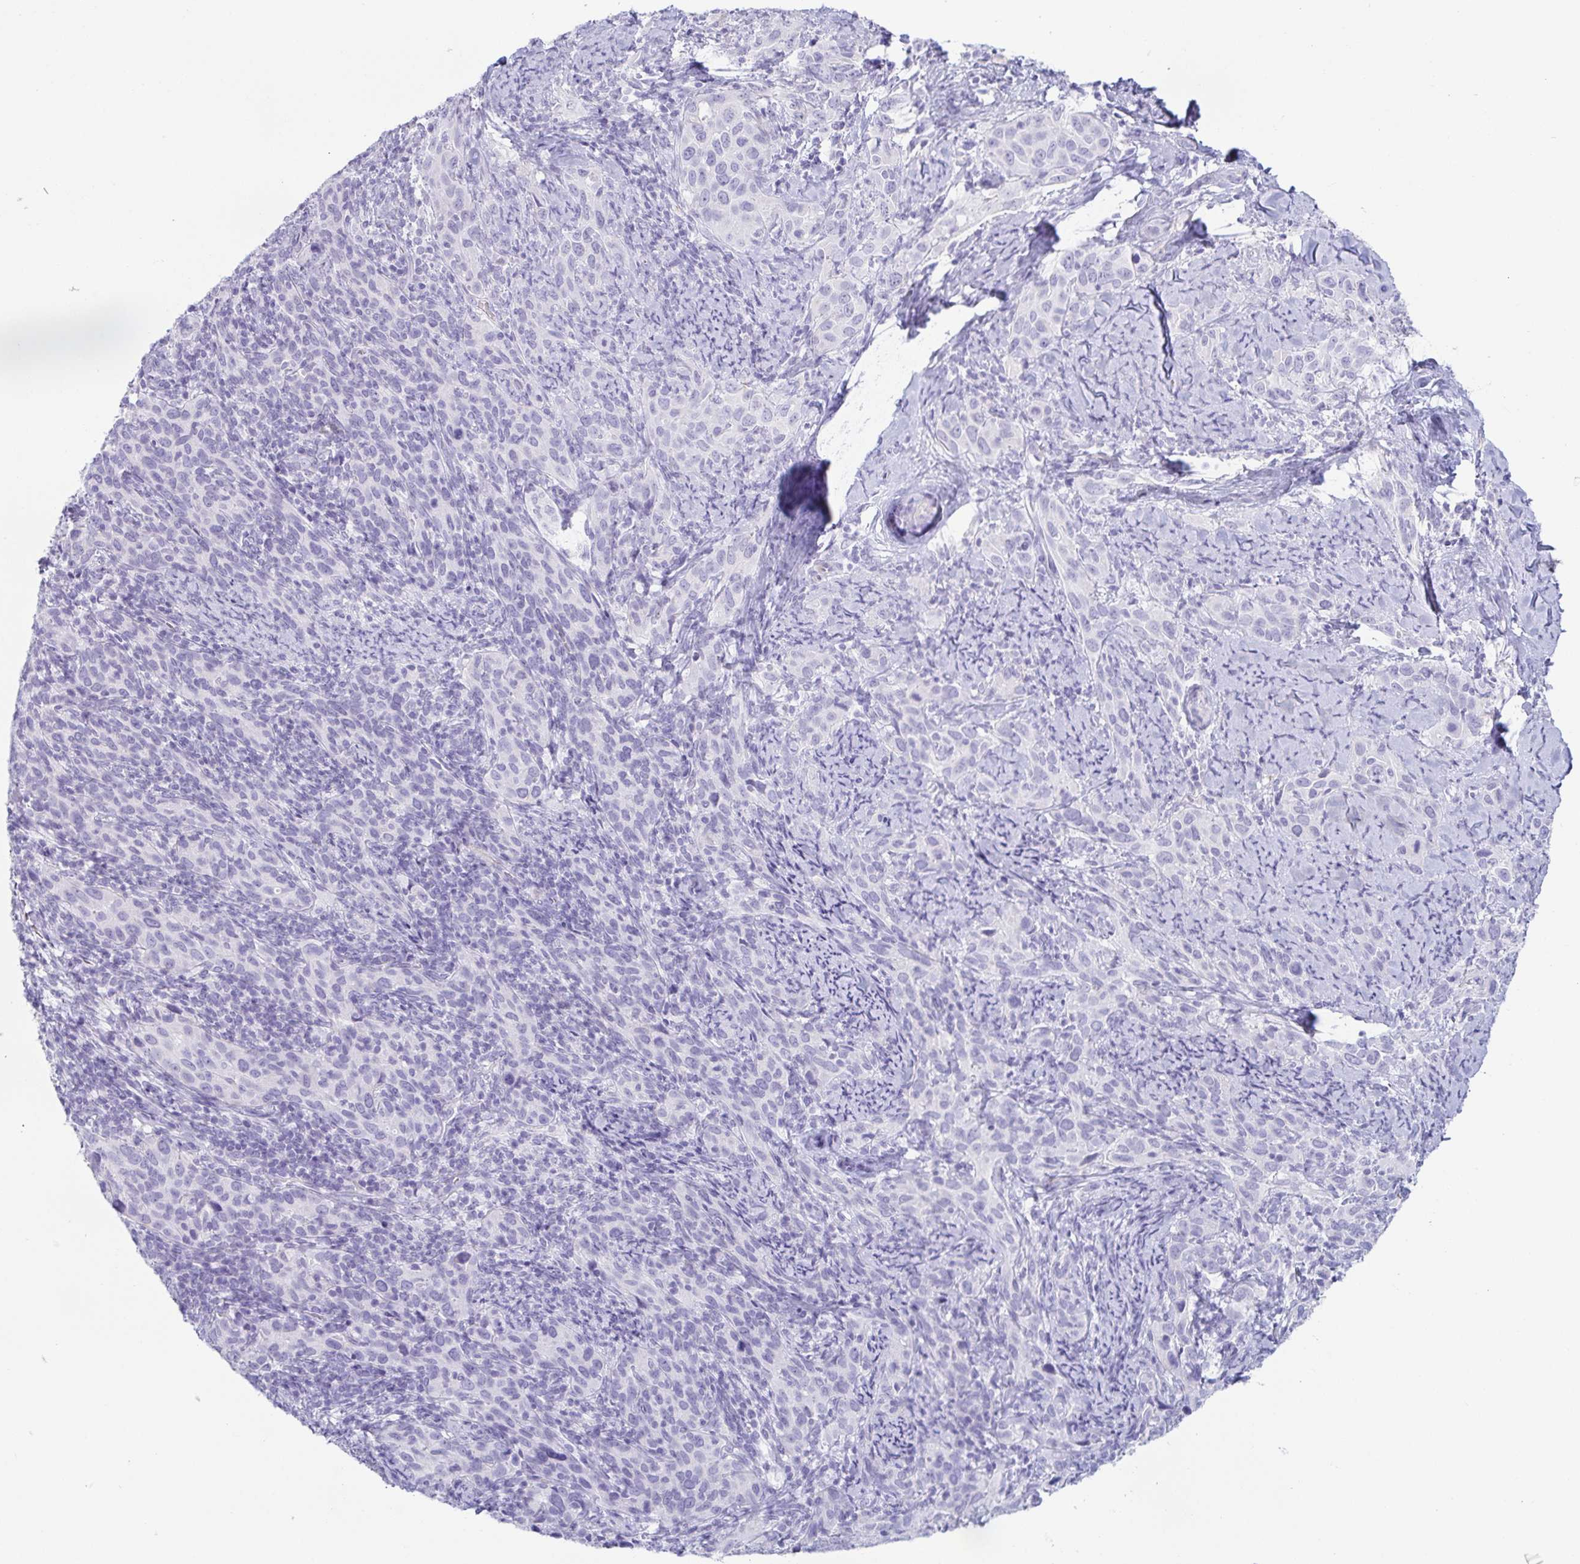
{"staining": {"intensity": "negative", "quantity": "none", "location": "none"}, "tissue": "cervical cancer", "cell_type": "Tumor cells", "image_type": "cancer", "snomed": [{"axis": "morphology", "description": "Squamous cell carcinoma, NOS"}, {"axis": "topography", "description": "Cervix"}], "caption": "Tumor cells show no significant protein expression in squamous cell carcinoma (cervical).", "gene": "PRR27", "patient": {"sex": "female", "age": 51}}